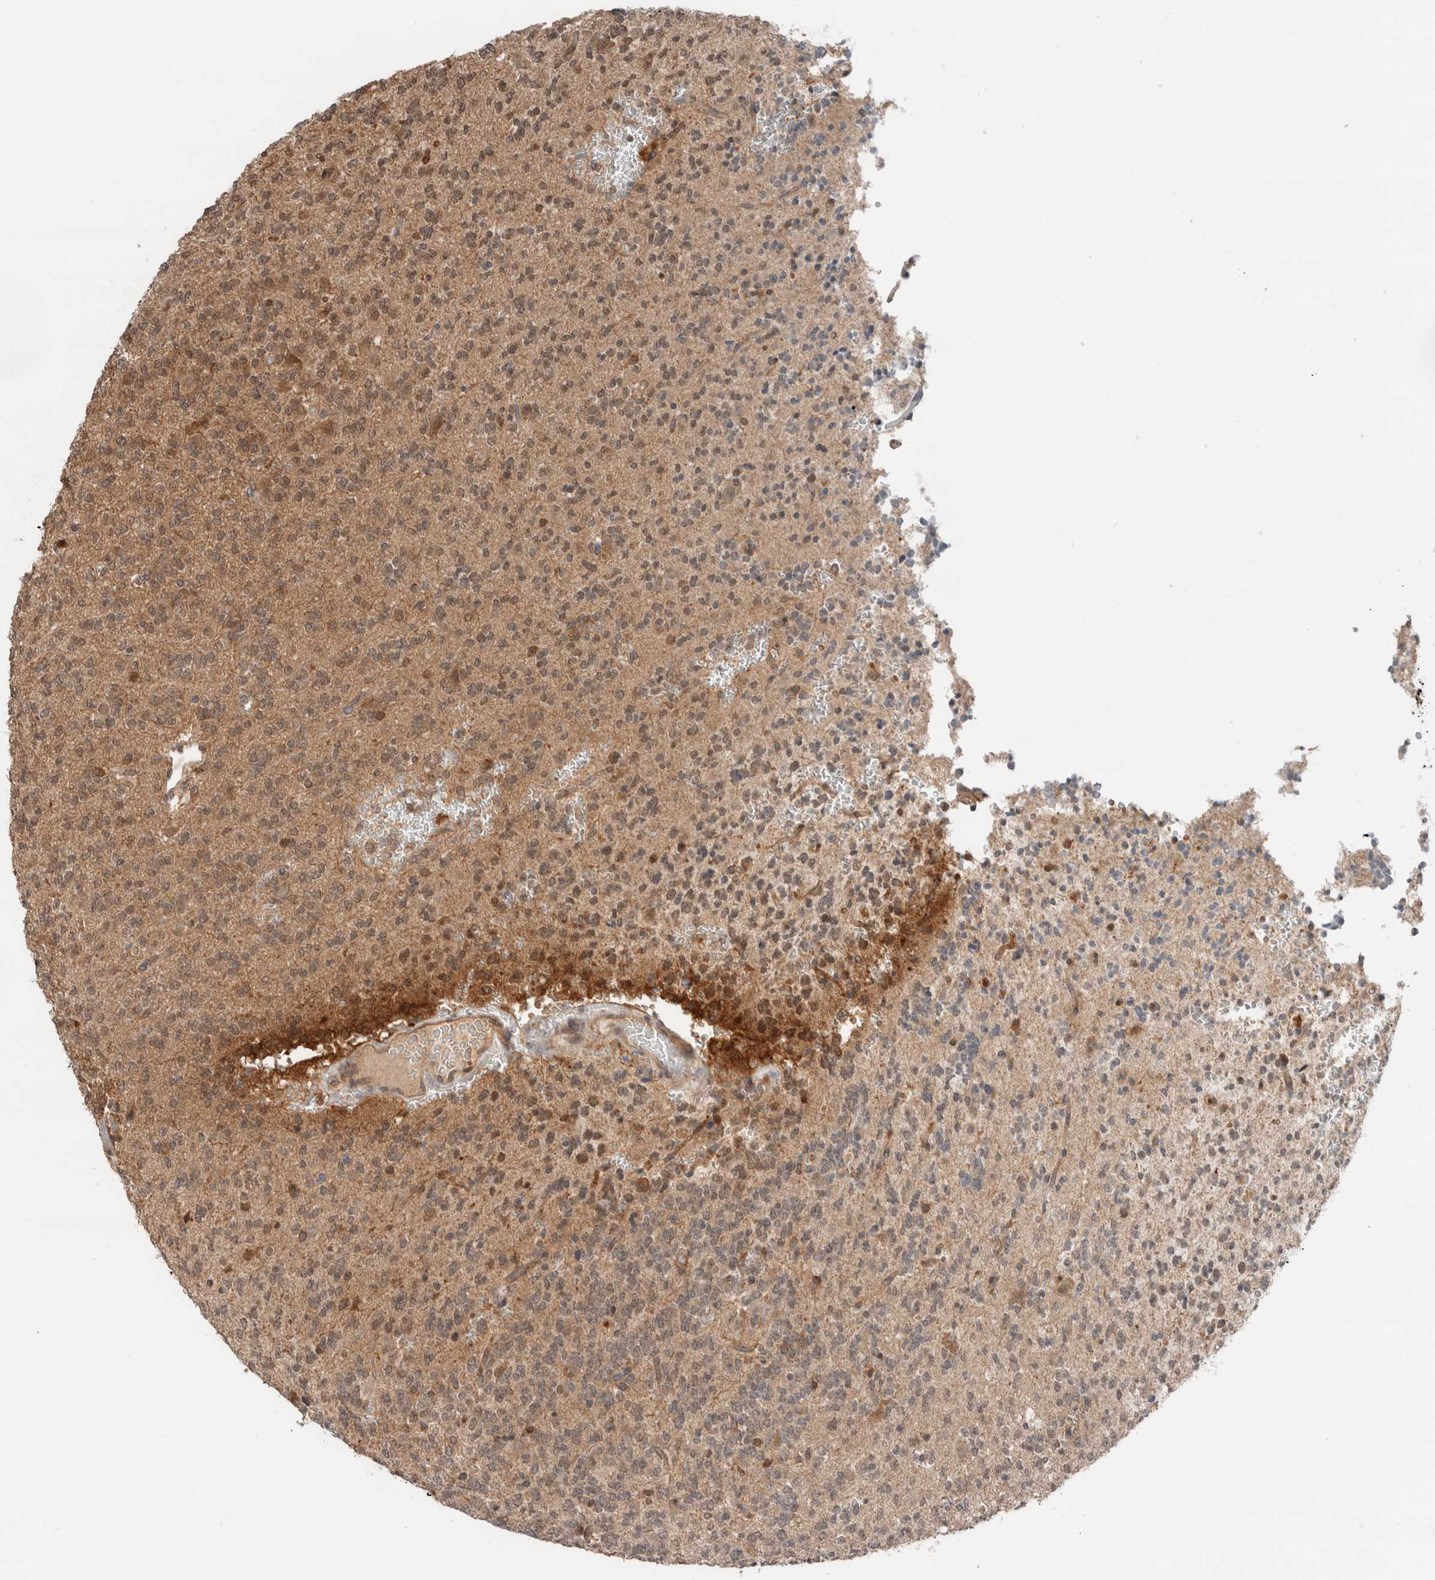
{"staining": {"intensity": "moderate", "quantity": ">75%", "location": "cytoplasmic/membranous,nuclear"}, "tissue": "glioma", "cell_type": "Tumor cells", "image_type": "cancer", "snomed": [{"axis": "morphology", "description": "Glioma, malignant, Low grade"}, {"axis": "topography", "description": "Brain"}], "caption": "Moderate cytoplasmic/membranous and nuclear protein staining is present in approximately >75% of tumor cells in malignant low-grade glioma. (DAB IHC, brown staining for protein, blue staining for nuclei).", "gene": "XPNPEP1", "patient": {"sex": "male", "age": 38}}